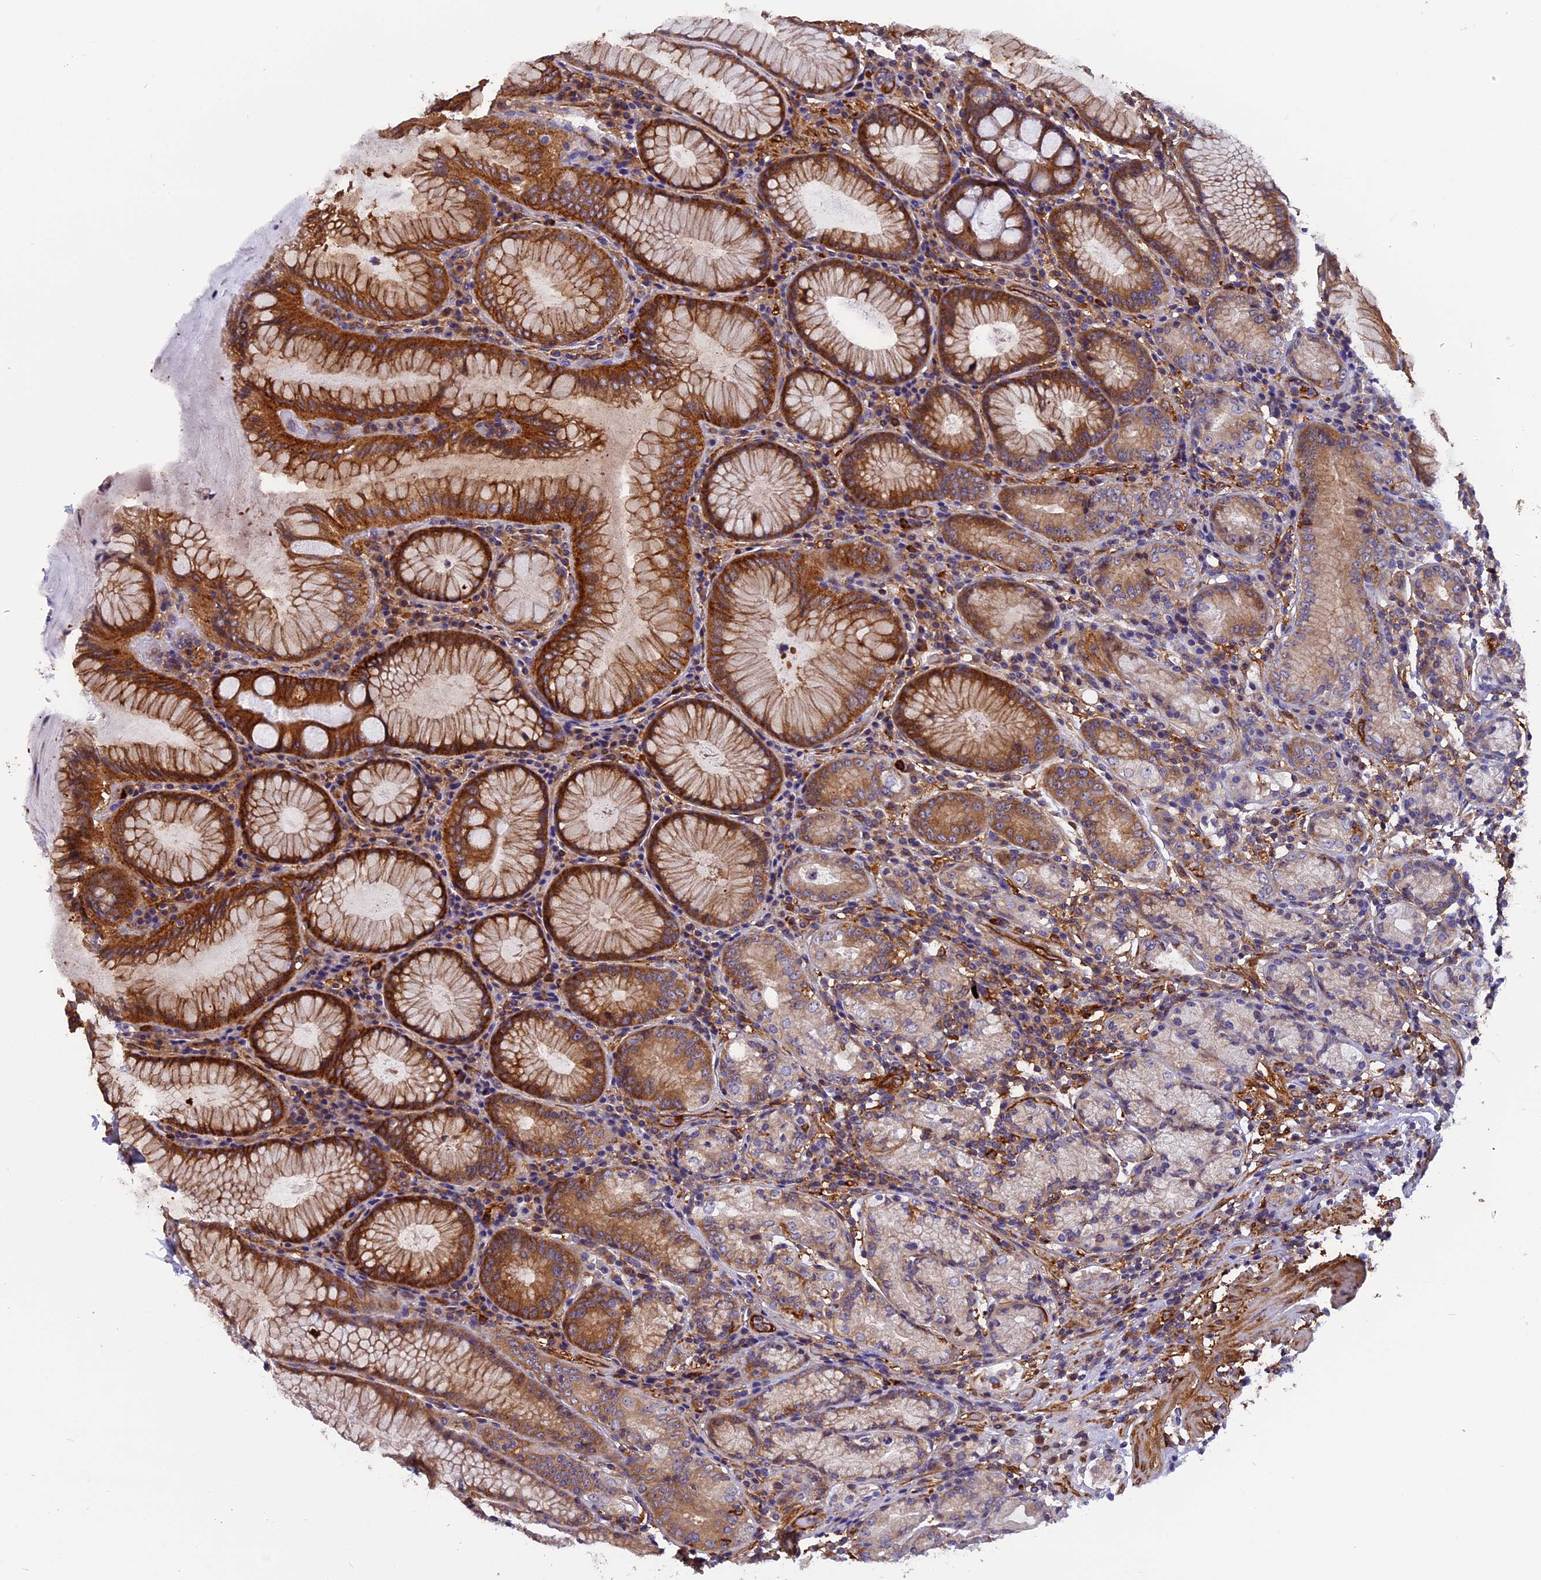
{"staining": {"intensity": "strong", "quantity": "25%-75%", "location": "cytoplasmic/membranous"}, "tissue": "stomach", "cell_type": "Glandular cells", "image_type": "normal", "snomed": [{"axis": "morphology", "description": "Normal tissue, NOS"}, {"axis": "topography", "description": "Stomach, lower"}], "caption": "The image exhibits staining of normal stomach, revealing strong cytoplasmic/membranous protein positivity (brown color) within glandular cells. (DAB (3,3'-diaminobenzidine) = brown stain, brightfield microscopy at high magnification).", "gene": "EHBP1L1", "patient": {"sex": "female", "age": 76}}